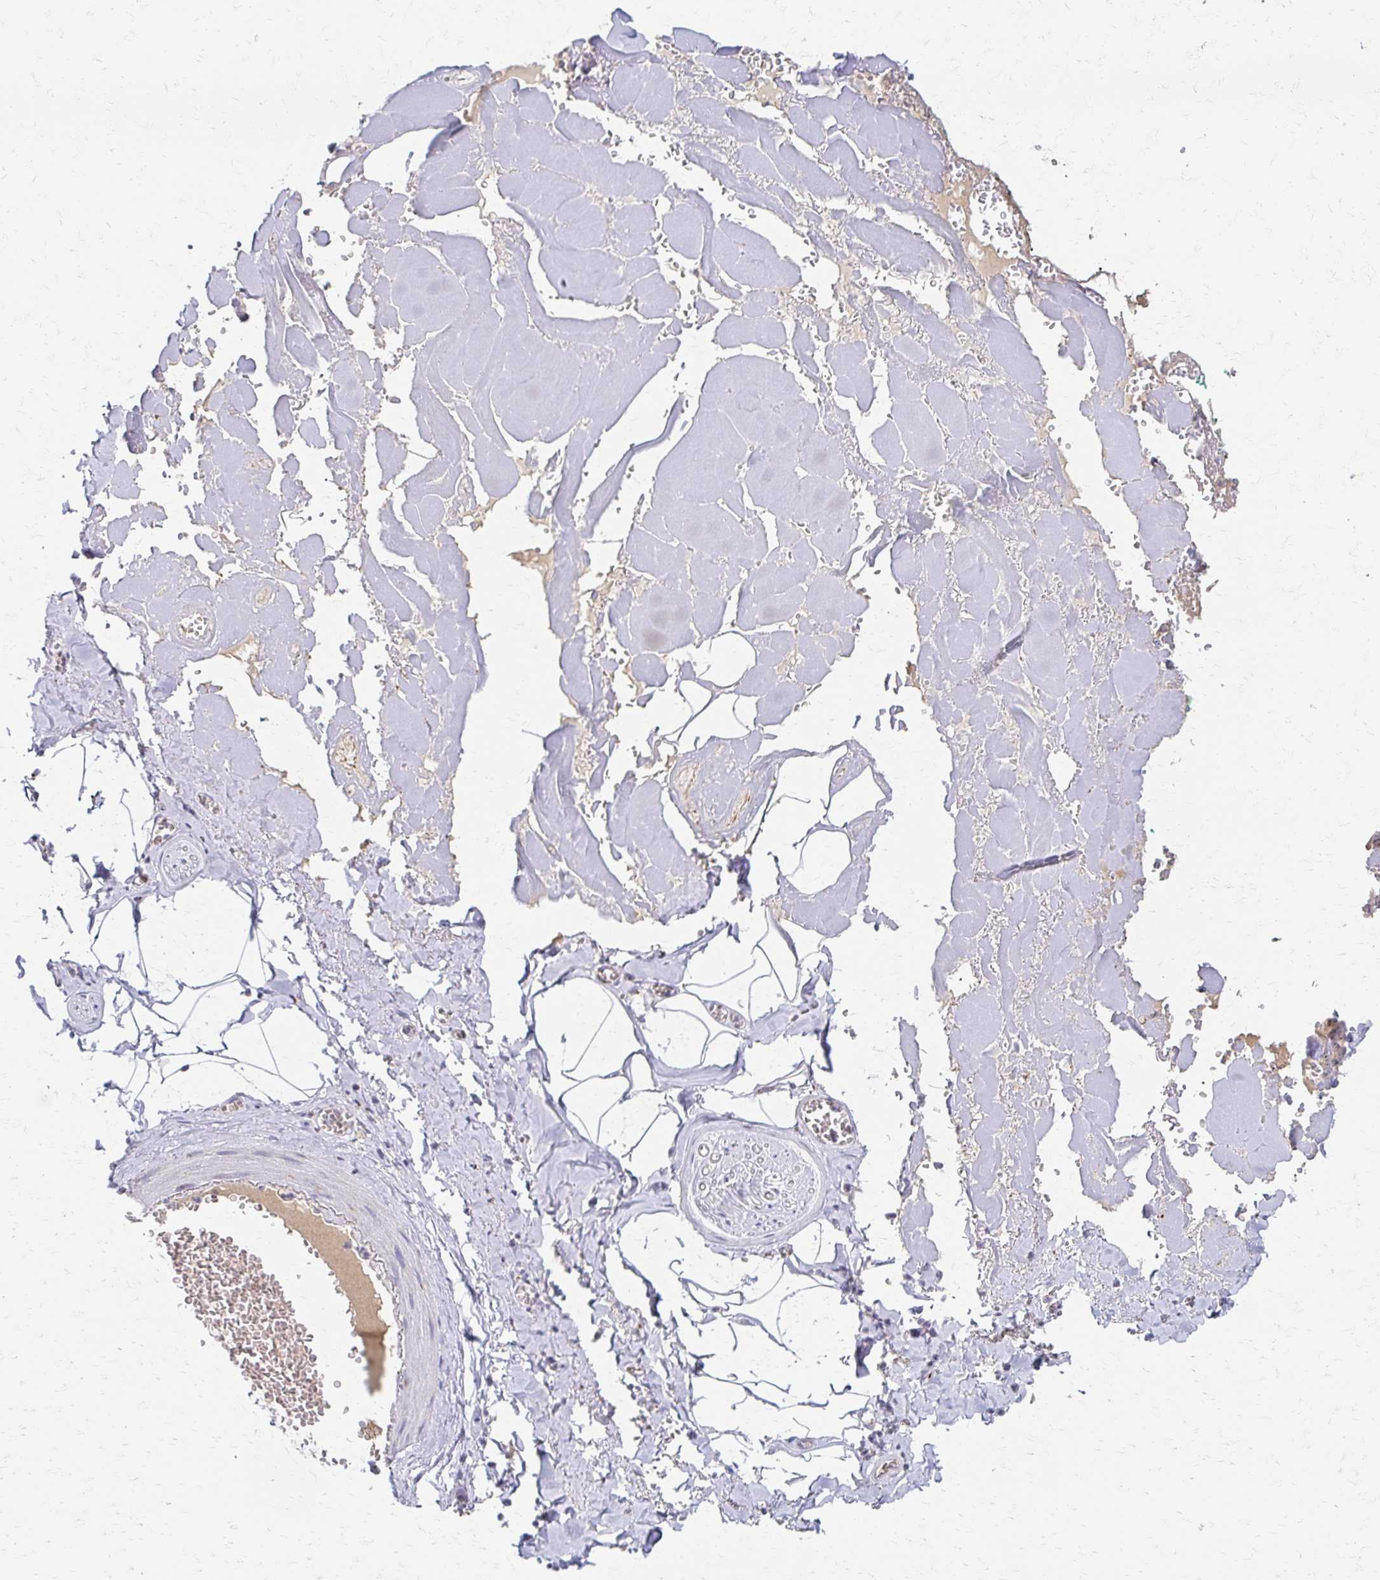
{"staining": {"intensity": "negative", "quantity": "none", "location": "none"}, "tissue": "adipose tissue", "cell_type": "Adipocytes", "image_type": "normal", "snomed": [{"axis": "morphology", "description": "Normal tissue, NOS"}, {"axis": "topography", "description": "Vulva"}, {"axis": "topography", "description": "Peripheral nerve tissue"}], "caption": "Micrograph shows no significant protein staining in adipocytes of normal adipose tissue. (DAB (3,3'-diaminobenzidine) IHC with hematoxylin counter stain).", "gene": "ENSG00000254692", "patient": {"sex": "female", "age": 66}}